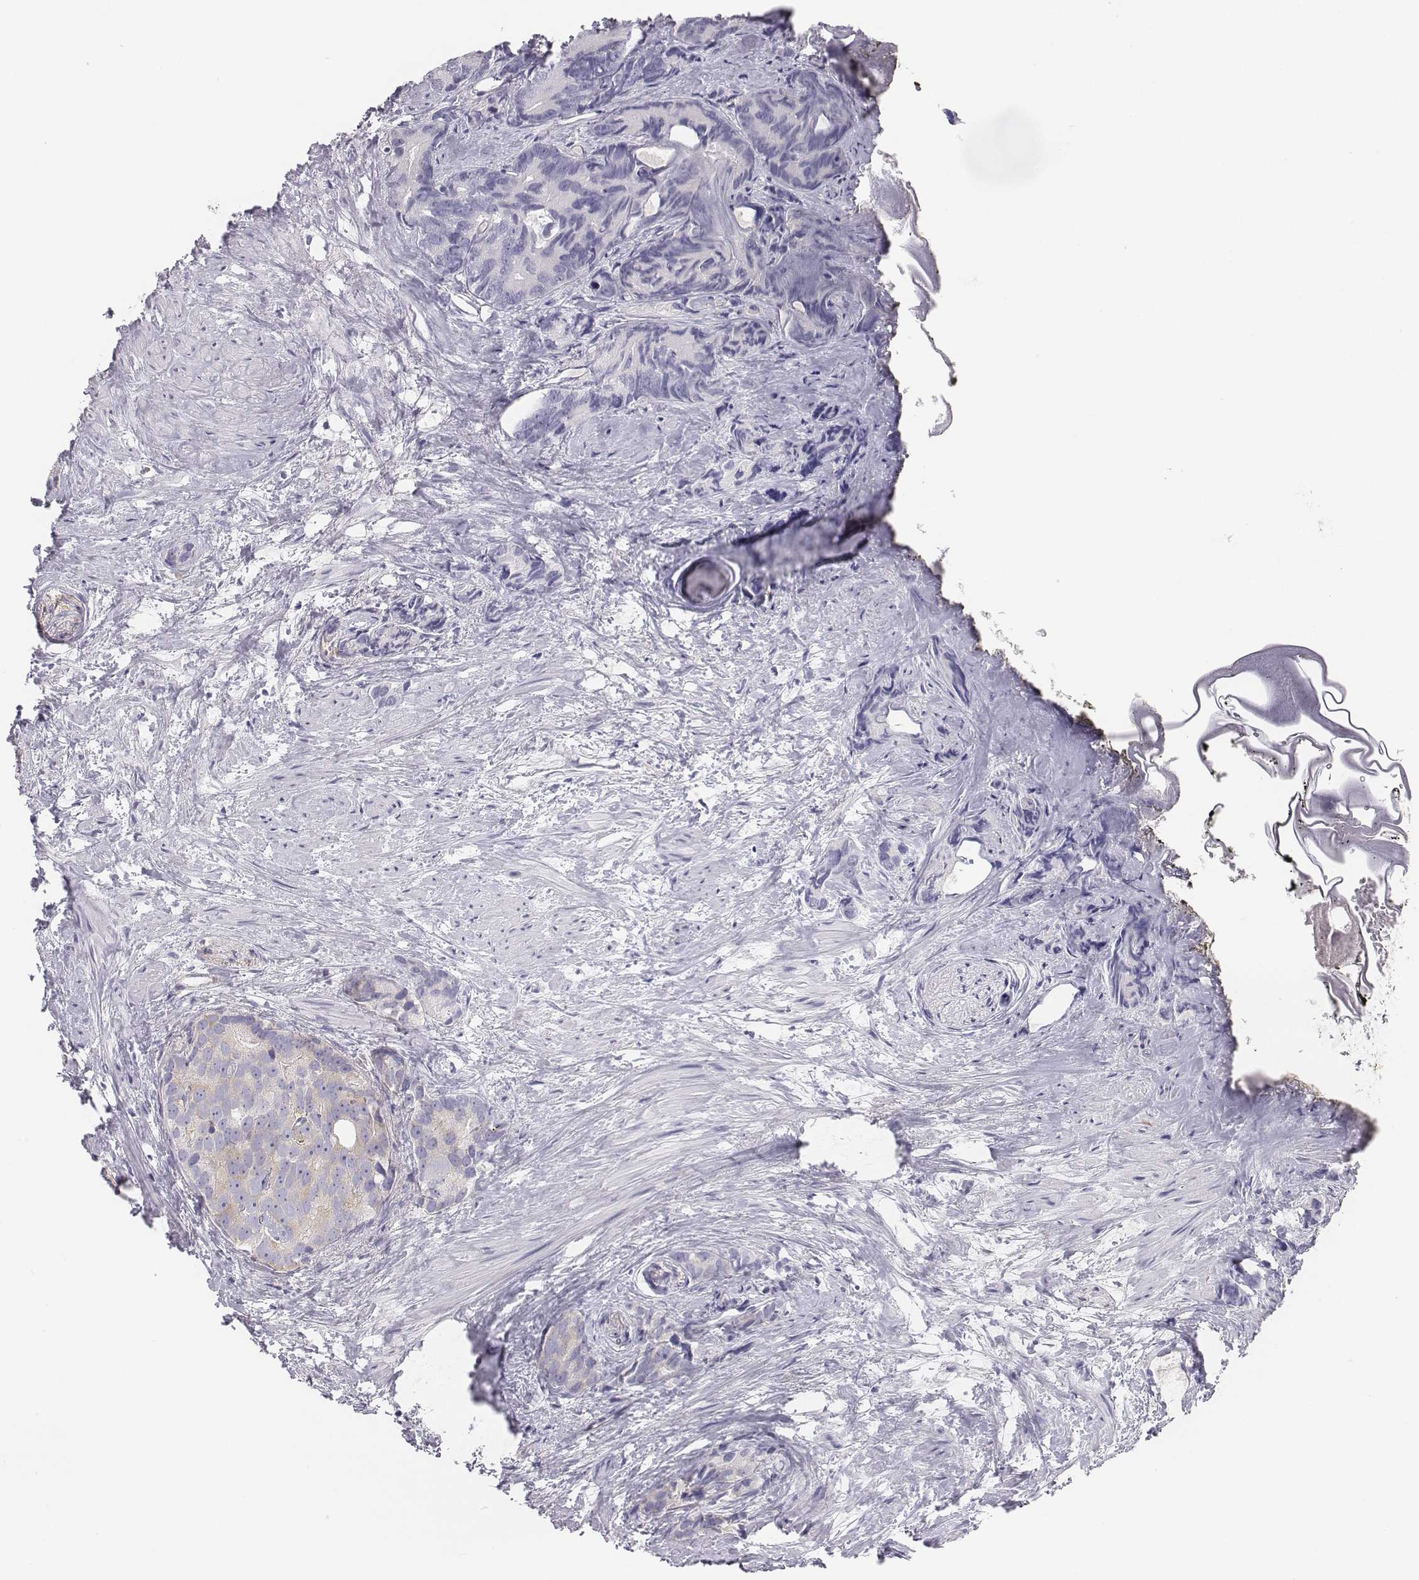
{"staining": {"intensity": "weak", "quantity": "<25%", "location": "cytoplasmic/membranous"}, "tissue": "prostate cancer", "cell_type": "Tumor cells", "image_type": "cancer", "snomed": [{"axis": "morphology", "description": "Adenocarcinoma, High grade"}, {"axis": "topography", "description": "Prostate"}], "caption": "Image shows no significant protein expression in tumor cells of prostate cancer (adenocarcinoma (high-grade)).", "gene": "CHST14", "patient": {"sex": "male", "age": 90}}